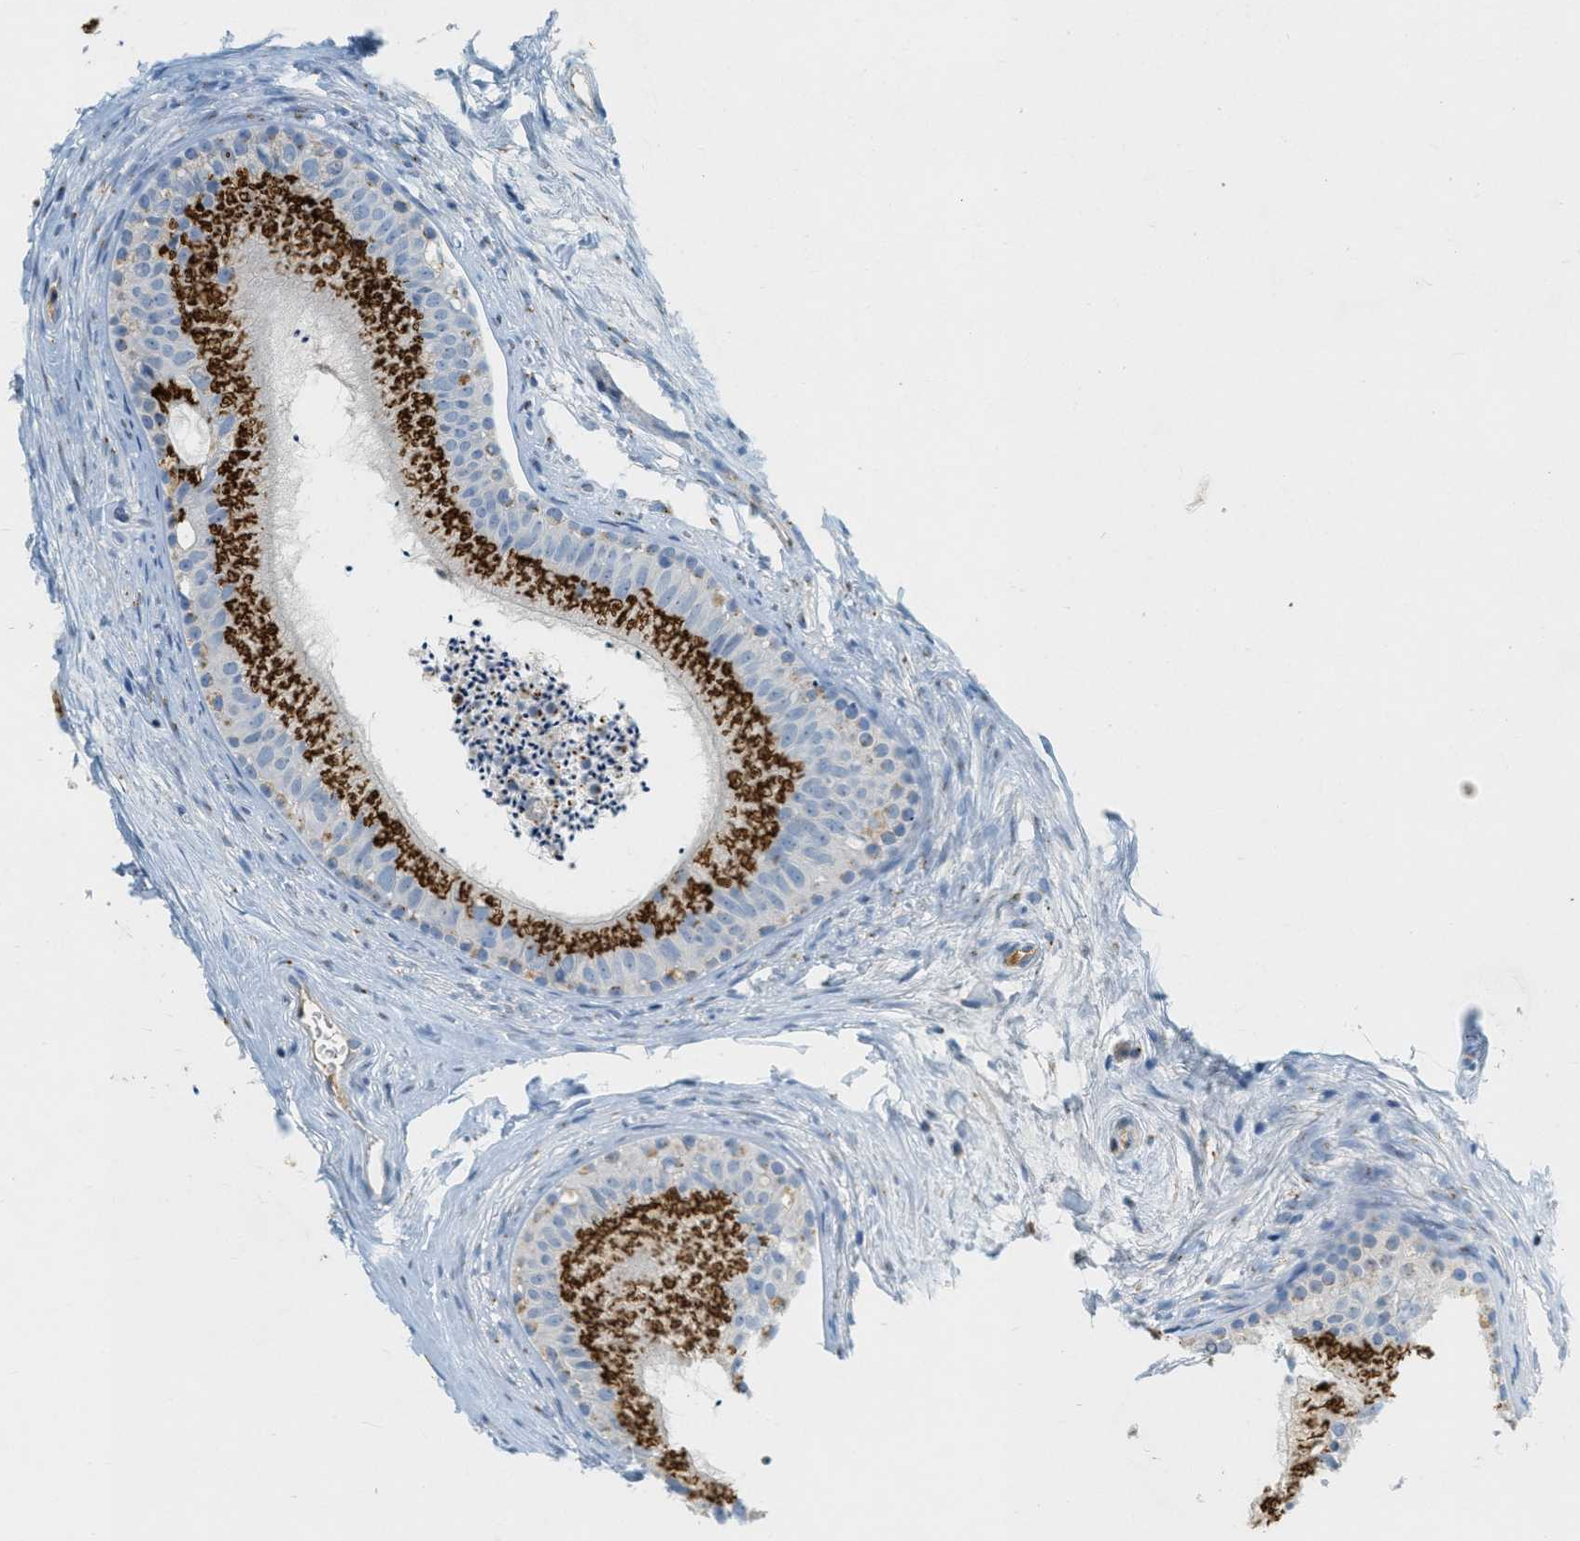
{"staining": {"intensity": "strong", "quantity": ">75%", "location": "cytoplasmic/membranous"}, "tissue": "epididymis", "cell_type": "Glandular cells", "image_type": "normal", "snomed": [{"axis": "morphology", "description": "Normal tissue, NOS"}, {"axis": "topography", "description": "Epididymis"}], "caption": "Immunohistochemical staining of unremarkable epididymis displays high levels of strong cytoplasmic/membranous positivity in approximately >75% of glandular cells.", "gene": "ENTPD4", "patient": {"sex": "male", "age": 56}}